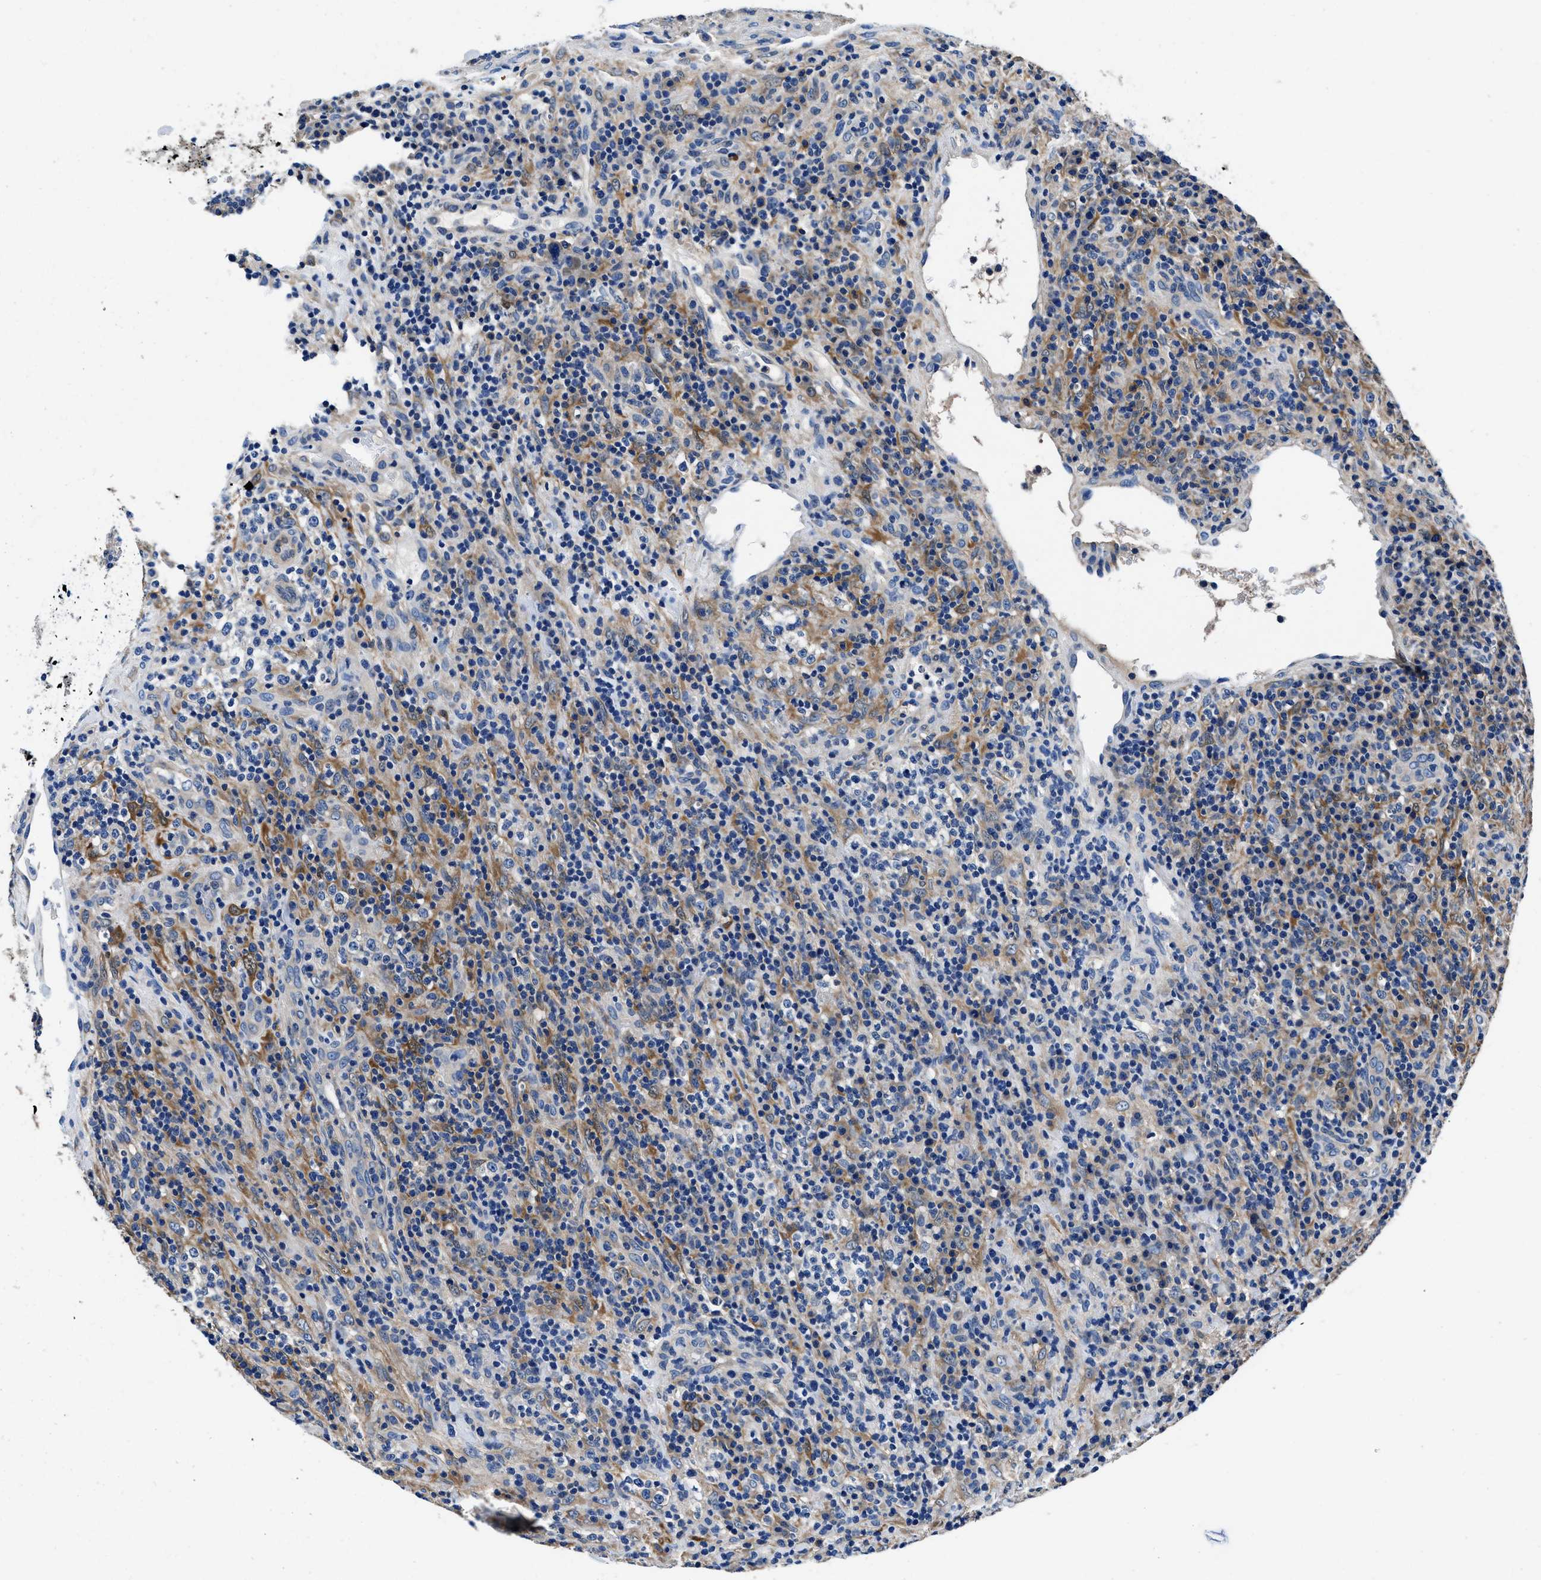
{"staining": {"intensity": "weak", "quantity": "<25%", "location": "cytoplasmic/membranous"}, "tissue": "lymphoma", "cell_type": "Tumor cells", "image_type": "cancer", "snomed": [{"axis": "morphology", "description": "Malignant lymphoma, non-Hodgkin's type, High grade"}, {"axis": "topography", "description": "Lymph node"}], "caption": "This is an immunohistochemistry (IHC) micrograph of human malignant lymphoma, non-Hodgkin's type (high-grade). There is no expression in tumor cells.", "gene": "NEU1", "patient": {"sex": "female", "age": 76}}